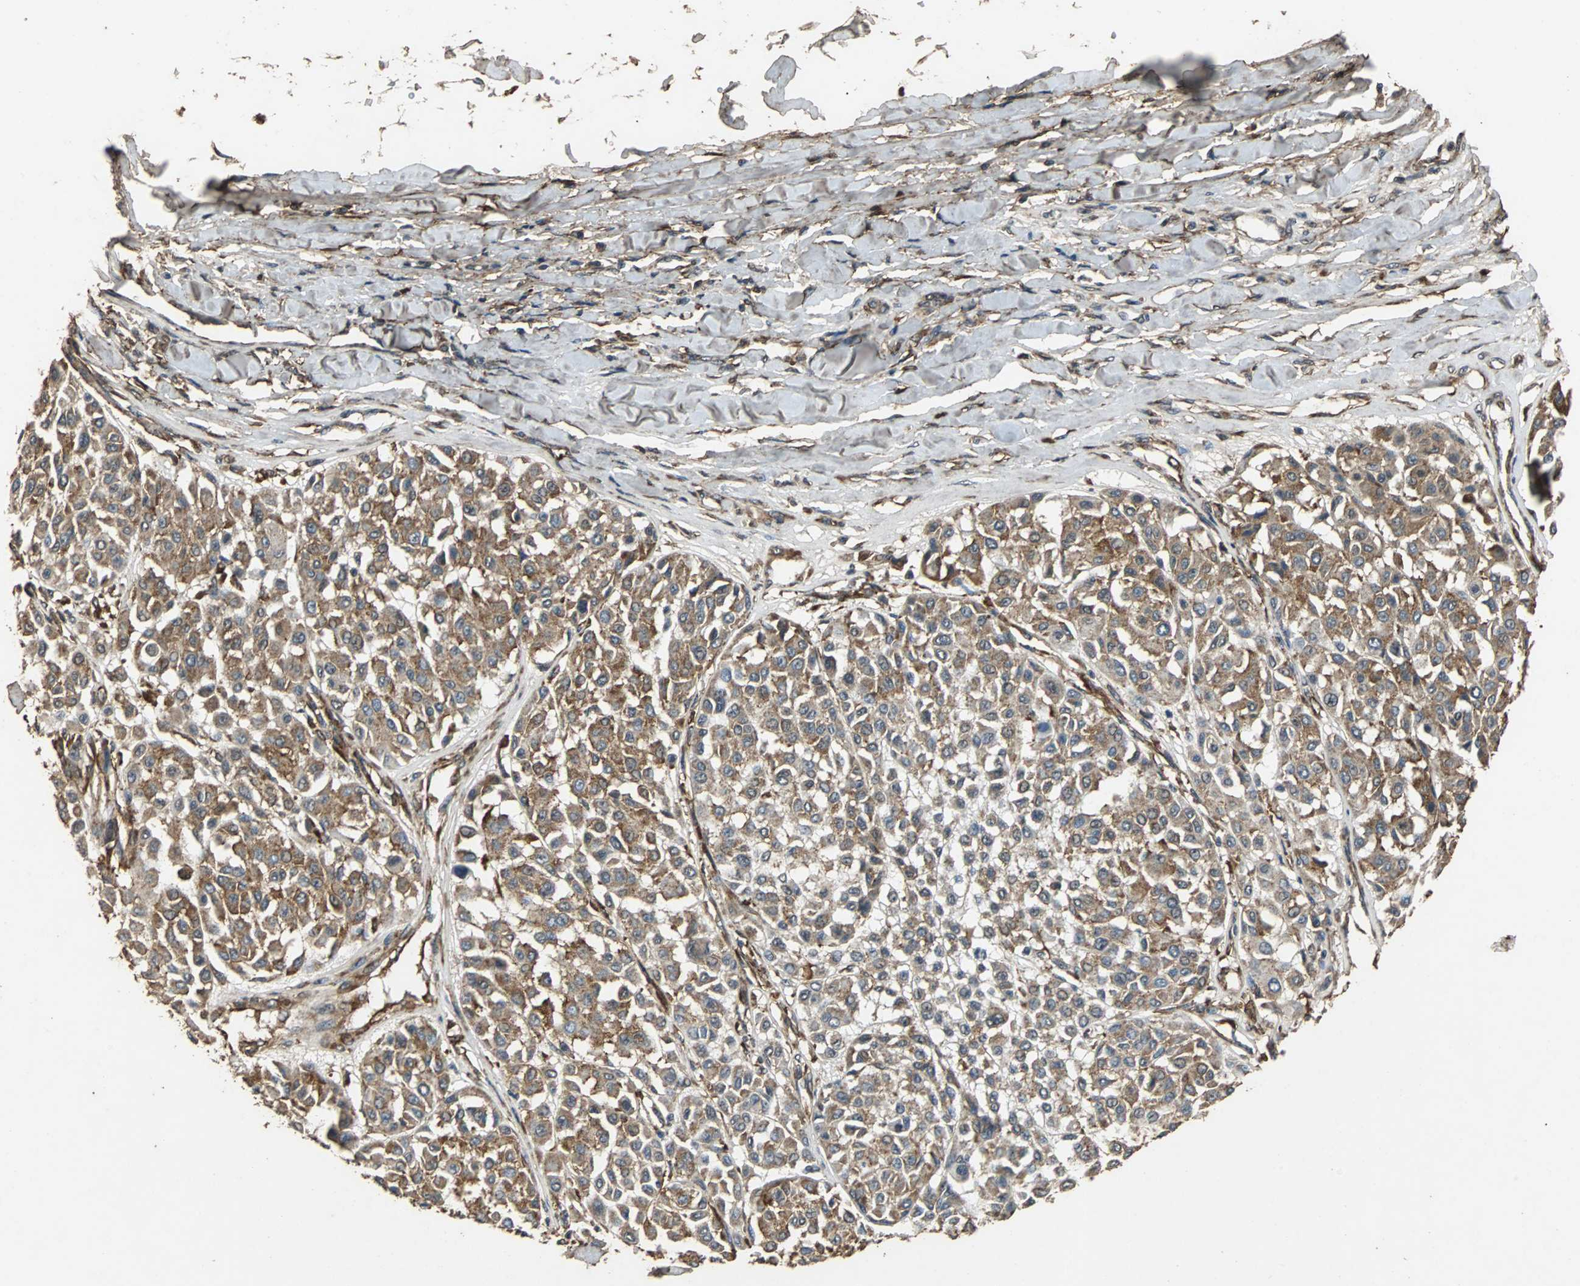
{"staining": {"intensity": "moderate", "quantity": ">75%", "location": "cytoplasmic/membranous"}, "tissue": "melanoma", "cell_type": "Tumor cells", "image_type": "cancer", "snomed": [{"axis": "morphology", "description": "Malignant melanoma, Metastatic site"}, {"axis": "topography", "description": "Soft tissue"}], "caption": "Immunohistochemical staining of malignant melanoma (metastatic site) shows moderate cytoplasmic/membranous protein positivity in approximately >75% of tumor cells. Immunohistochemistry stains the protein in brown and the nuclei are stained blue.", "gene": "NAA10", "patient": {"sex": "male", "age": 41}}